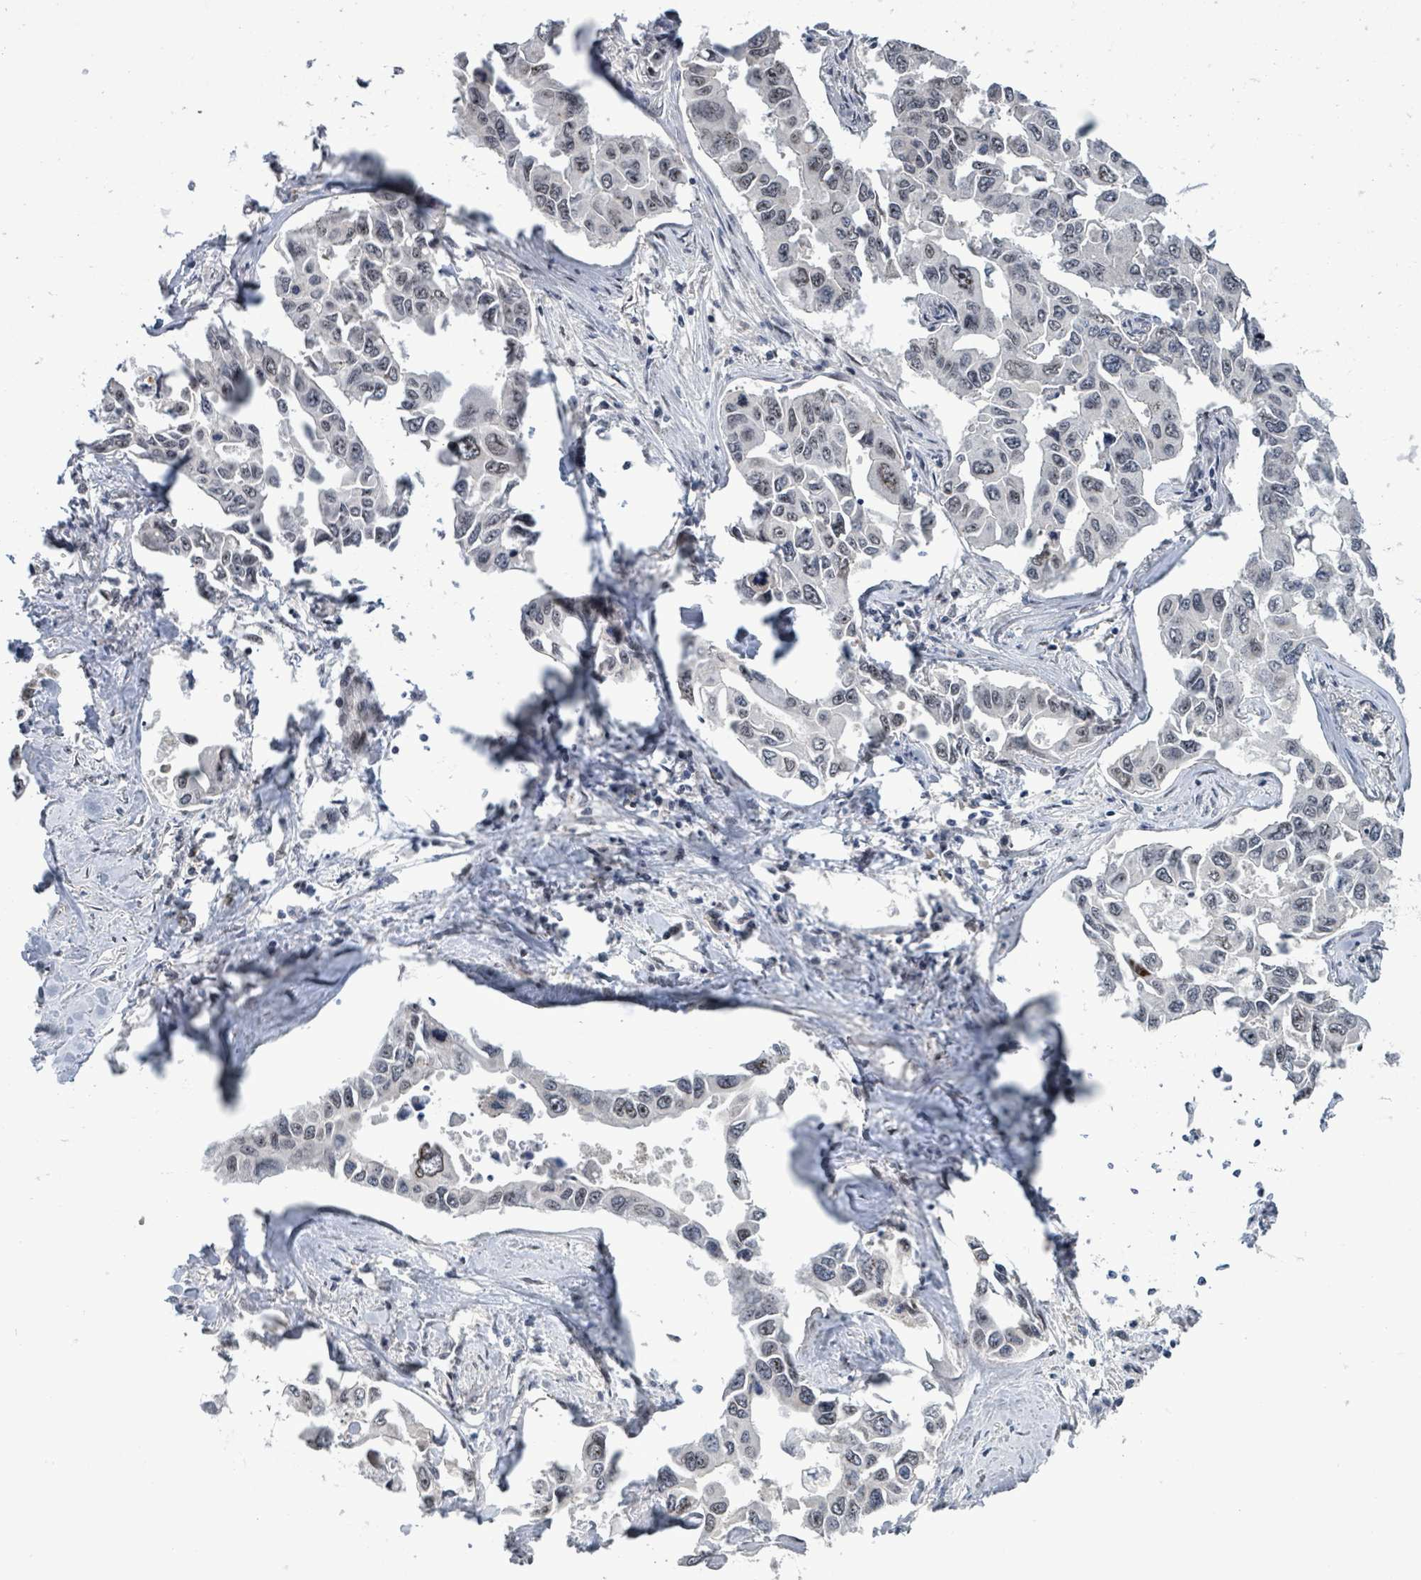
{"staining": {"intensity": "weak", "quantity": "<25%", "location": "nuclear"}, "tissue": "lung cancer", "cell_type": "Tumor cells", "image_type": "cancer", "snomed": [{"axis": "morphology", "description": "Adenocarcinoma, NOS"}, {"axis": "topography", "description": "Lung"}], "caption": "This is an IHC image of human lung cancer (adenocarcinoma). There is no staining in tumor cells.", "gene": "RRN3", "patient": {"sex": "male", "age": 64}}